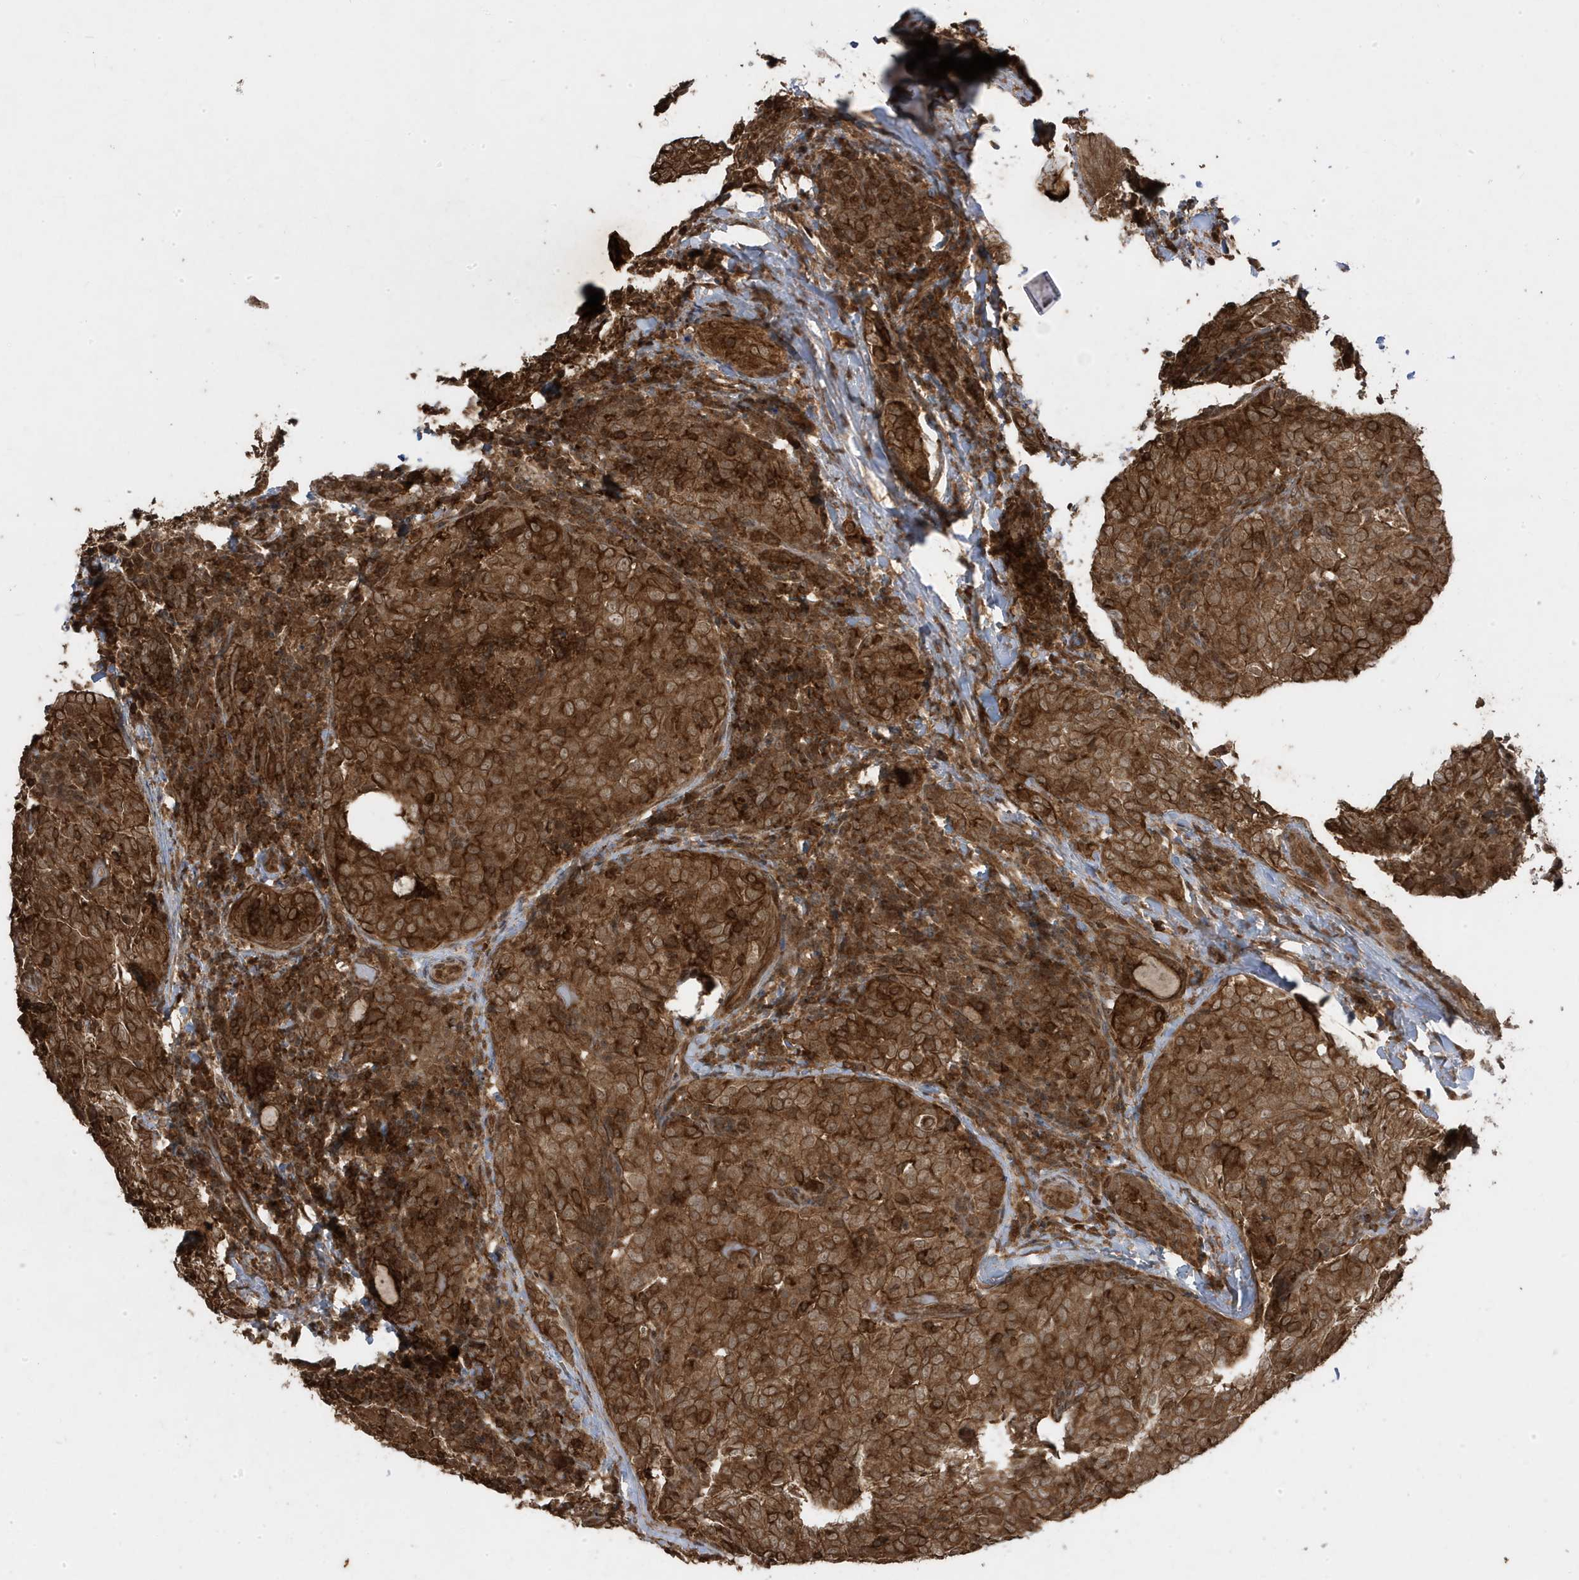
{"staining": {"intensity": "strong", "quantity": ">75%", "location": "cytoplasmic/membranous"}, "tissue": "thyroid cancer", "cell_type": "Tumor cells", "image_type": "cancer", "snomed": [{"axis": "morphology", "description": "Normal tissue, NOS"}, {"axis": "morphology", "description": "Papillary adenocarcinoma, NOS"}, {"axis": "topography", "description": "Thyroid gland"}], "caption": "IHC of papillary adenocarcinoma (thyroid) shows high levels of strong cytoplasmic/membranous staining in about >75% of tumor cells.", "gene": "ASAP1", "patient": {"sex": "female", "age": 30}}